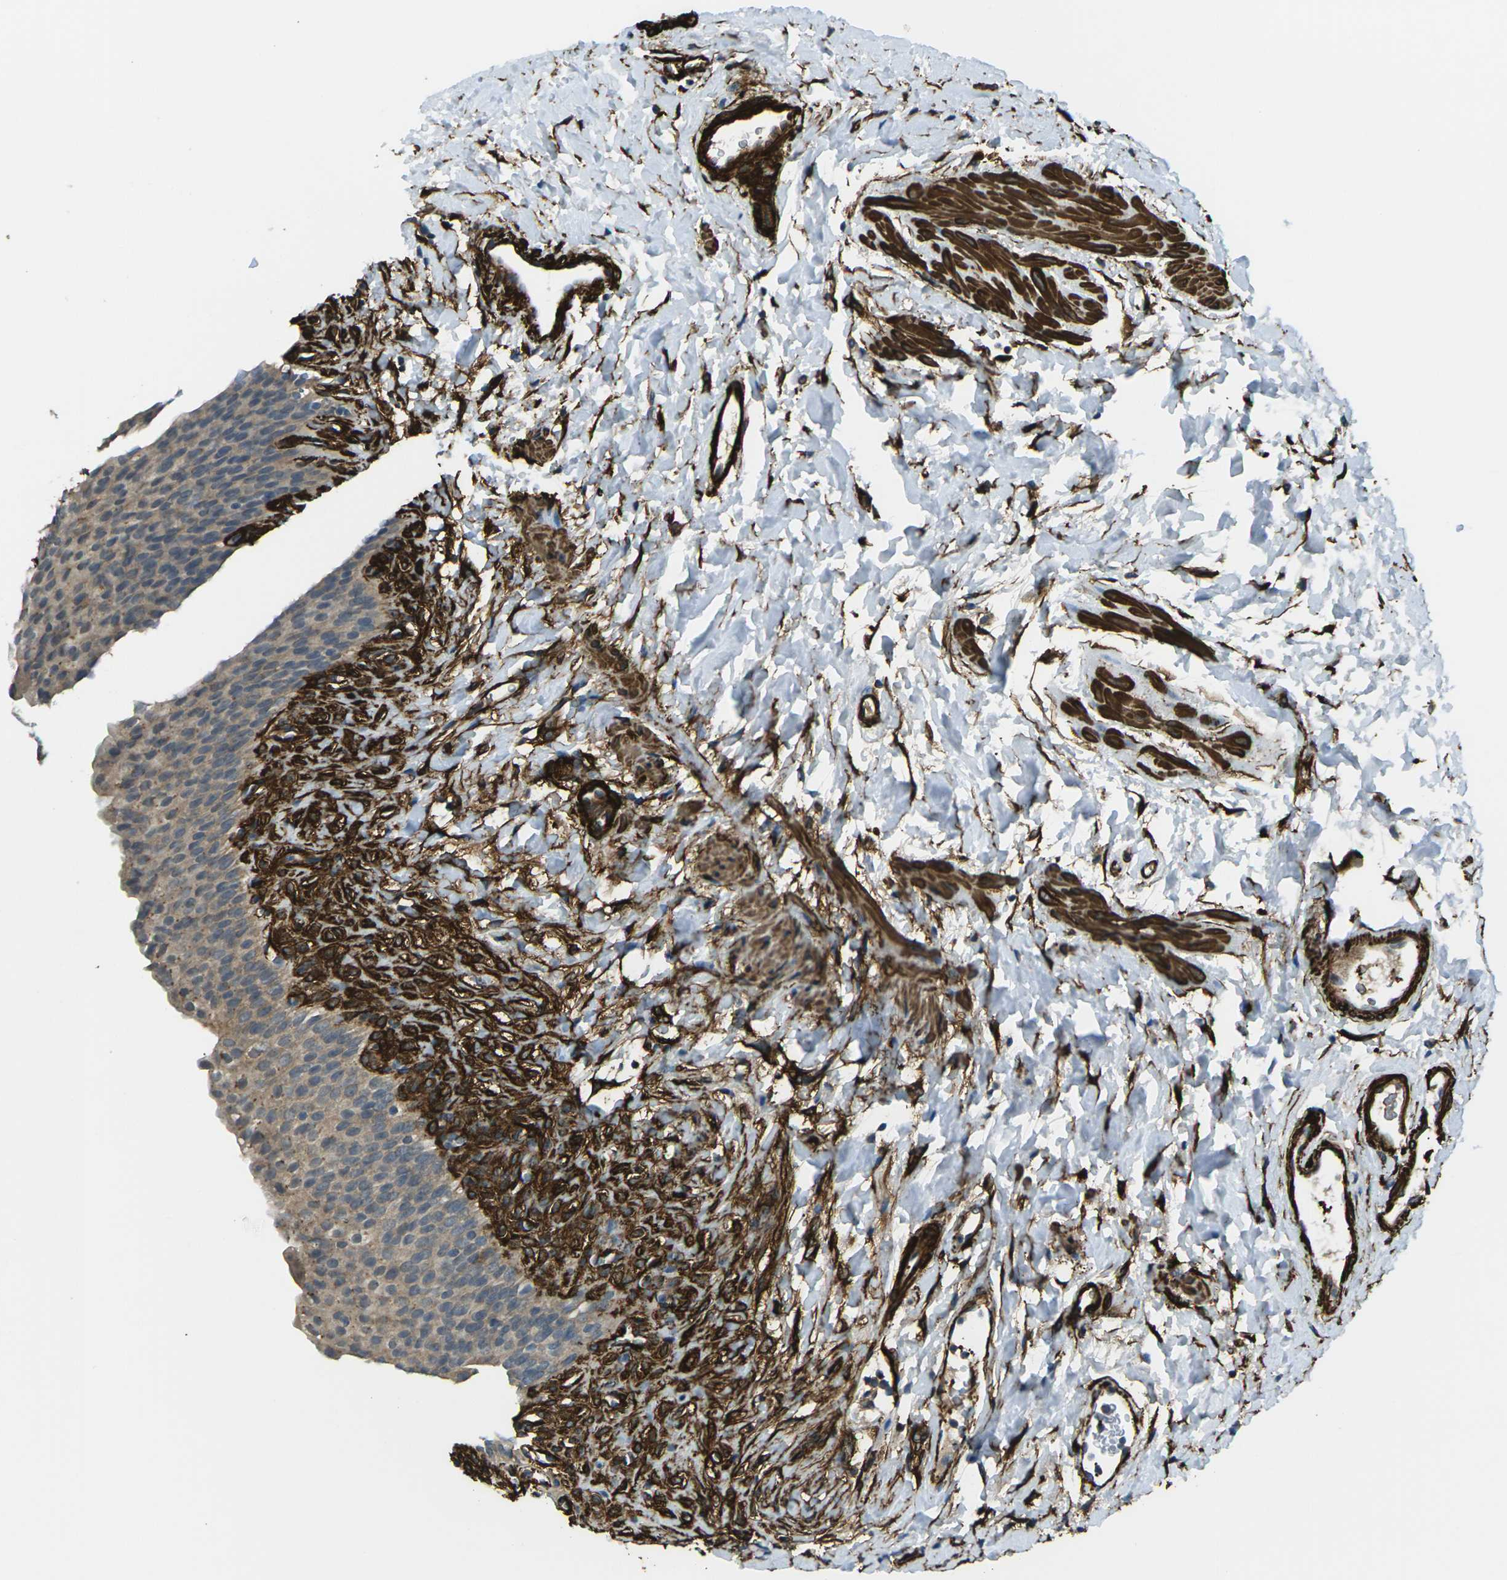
{"staining": {"intensity": "weak", "quantity": "25%-75%", "location": "cytoplasmic/membranous"}, "tissue": "urinary bladder", "cell_type": "Urothelial cells", "image_type": "normal", "snomed": [{"axis": "morphology", "description": "Normal tissue, NOS"}, {"axis": "topography", "description": "Urinary bladder"}], "caption": "A brown stain highlights weak cytoplasmic/membranous staining of a protein in urothelial cells of benign human urinary bladder. Immunohistochemistry (ihc) stains the protein of interest in brown and the nuclei are stained blue.", "gene": "GRAMD1C", "patient": {"sex": "female", "age": 79}}